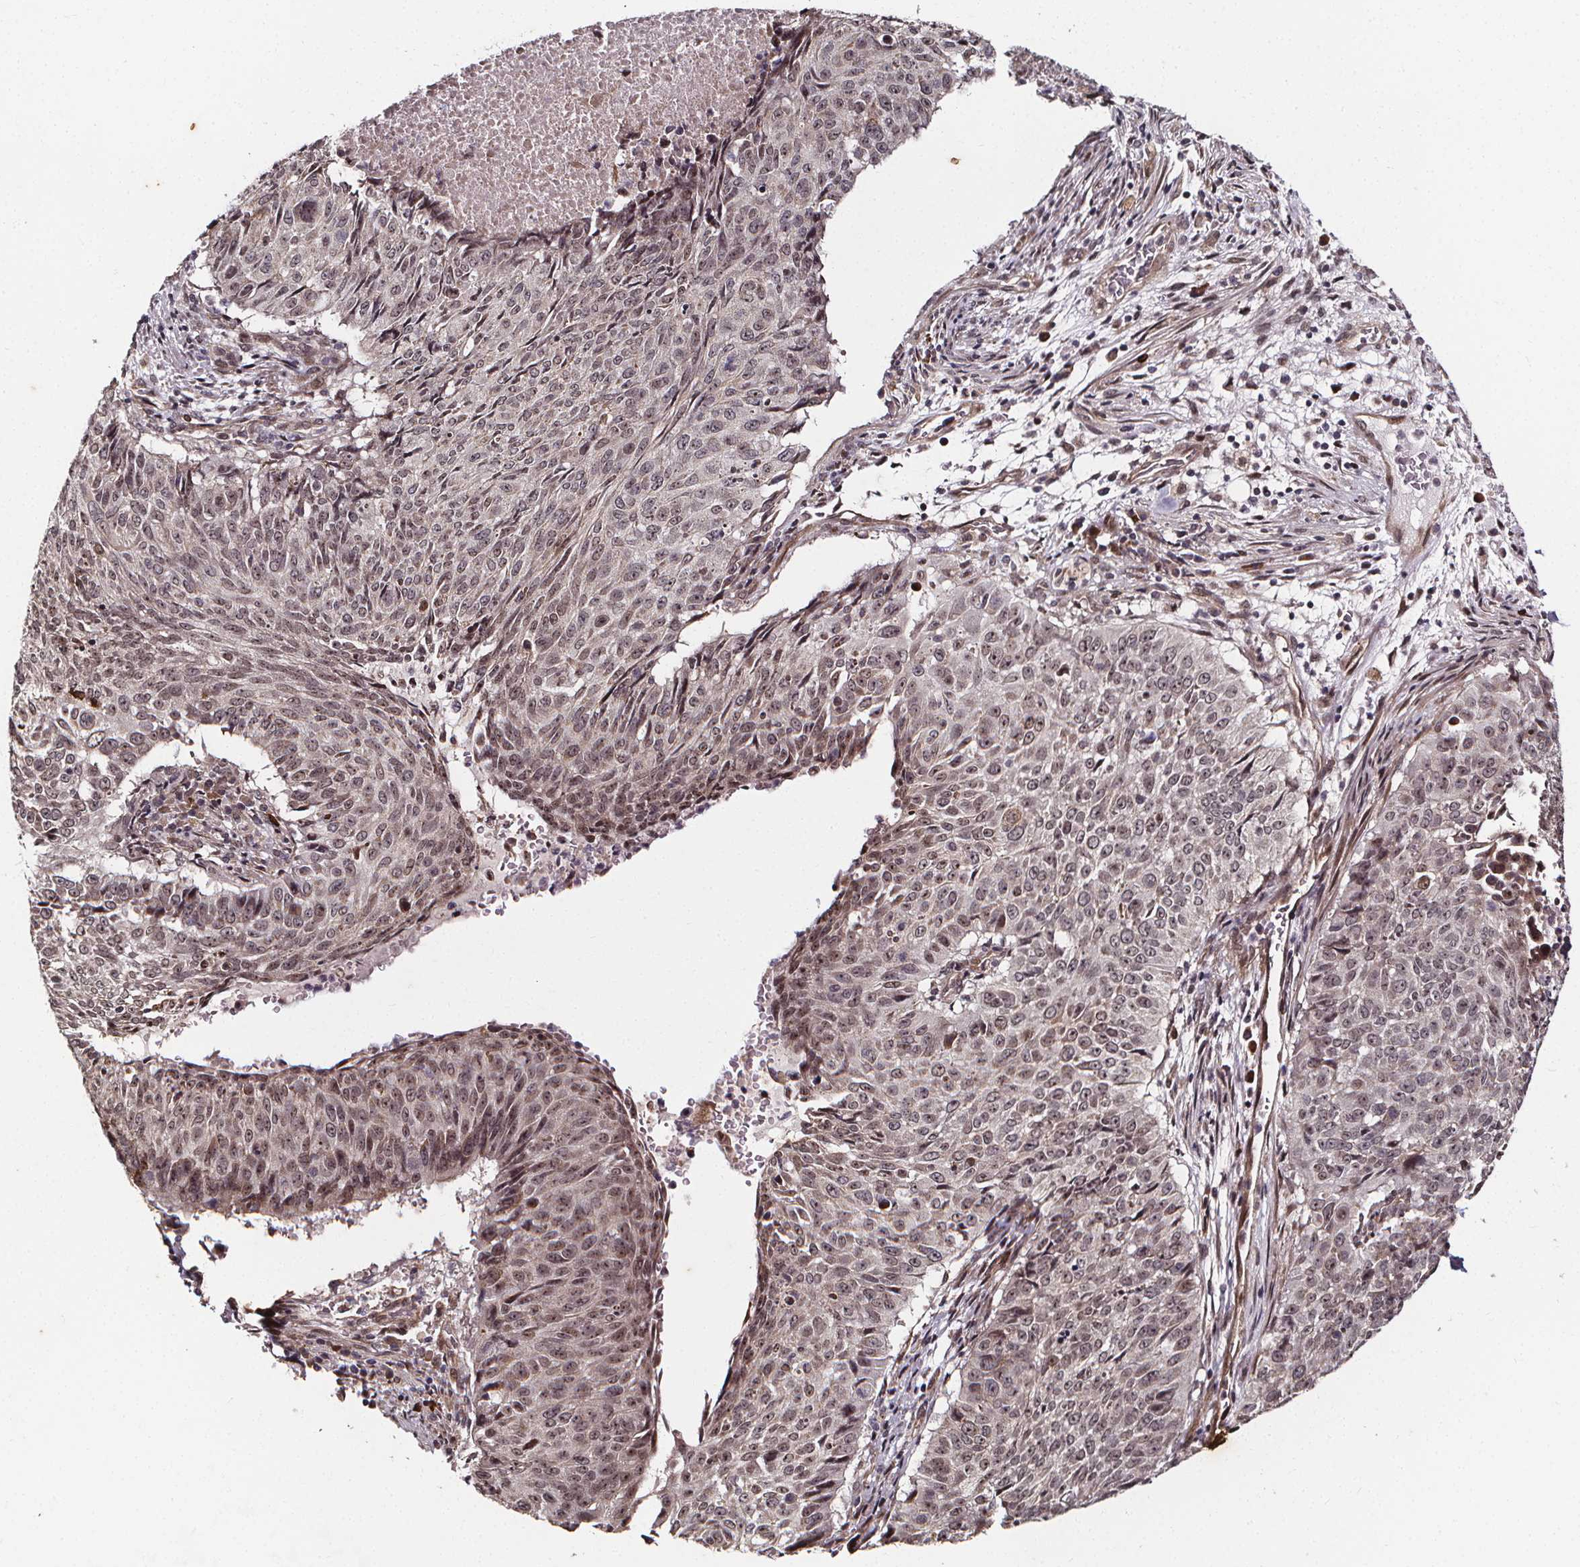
{"staining": {"intensity": "weak", "quantity": "25%-75%", "location": "nuclear"}, "tissue": "lung cancer", "cell_type": "Tumor cells", "image_type": "cancer", "snomed": [{"axis": "morphology", "description": "Normal tissue, NOS"}, {"axis": "morphology", "description": "Squamous cell carcinoma, NOS"}, {"axis": "topography", "description": "Bronchus"}, {"axis": "topography", "description": "Lung"}], "caption": "Protein expression by immunohistochemistry (IHC) demonstrates weak nuclear positivity in about 25%-75% of tumor cells in lung cancer (squamous cell carcinoma).", "gene": "DDIT3", "patient": {"sex": "male", "age": 64}}